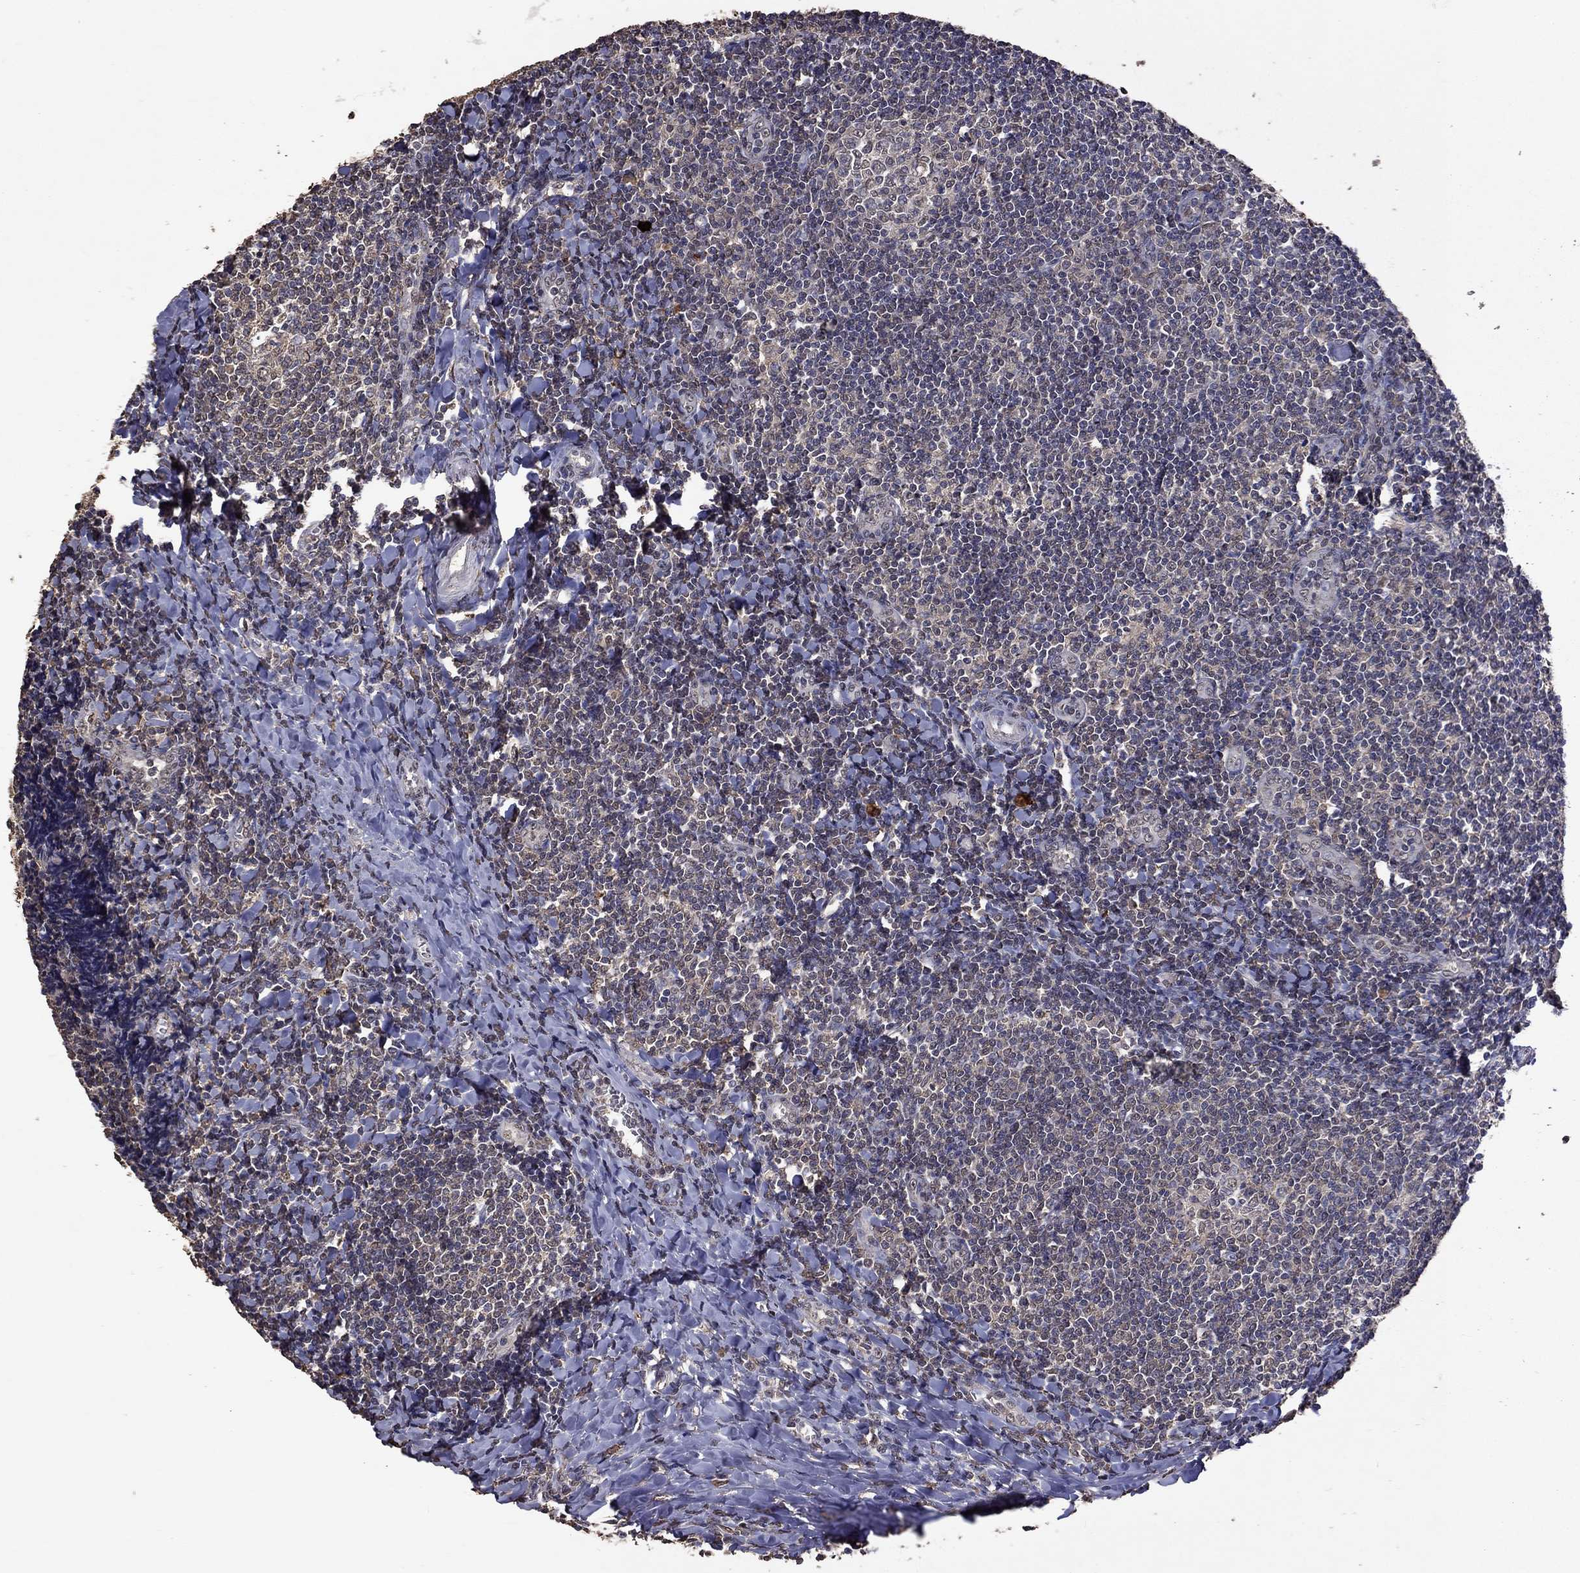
{"staining": {"intensity": "negative", "quantity": "none", "location": "none"}, "tissue": "tonsil", "cell_type": "Germinal center cells", "image_type": "normal", "snomed": [{"axis": "morphology", "description": "Normal tissue, NOS"}, {"axis": "topography", "description": "Tonsil"}], "caption": "Protein analysis of unremarkable tonsil reveals no significant staining in germinal center cells.", "gene": "SERPINA5", "patient": {"sex": "female", "age": 12}}